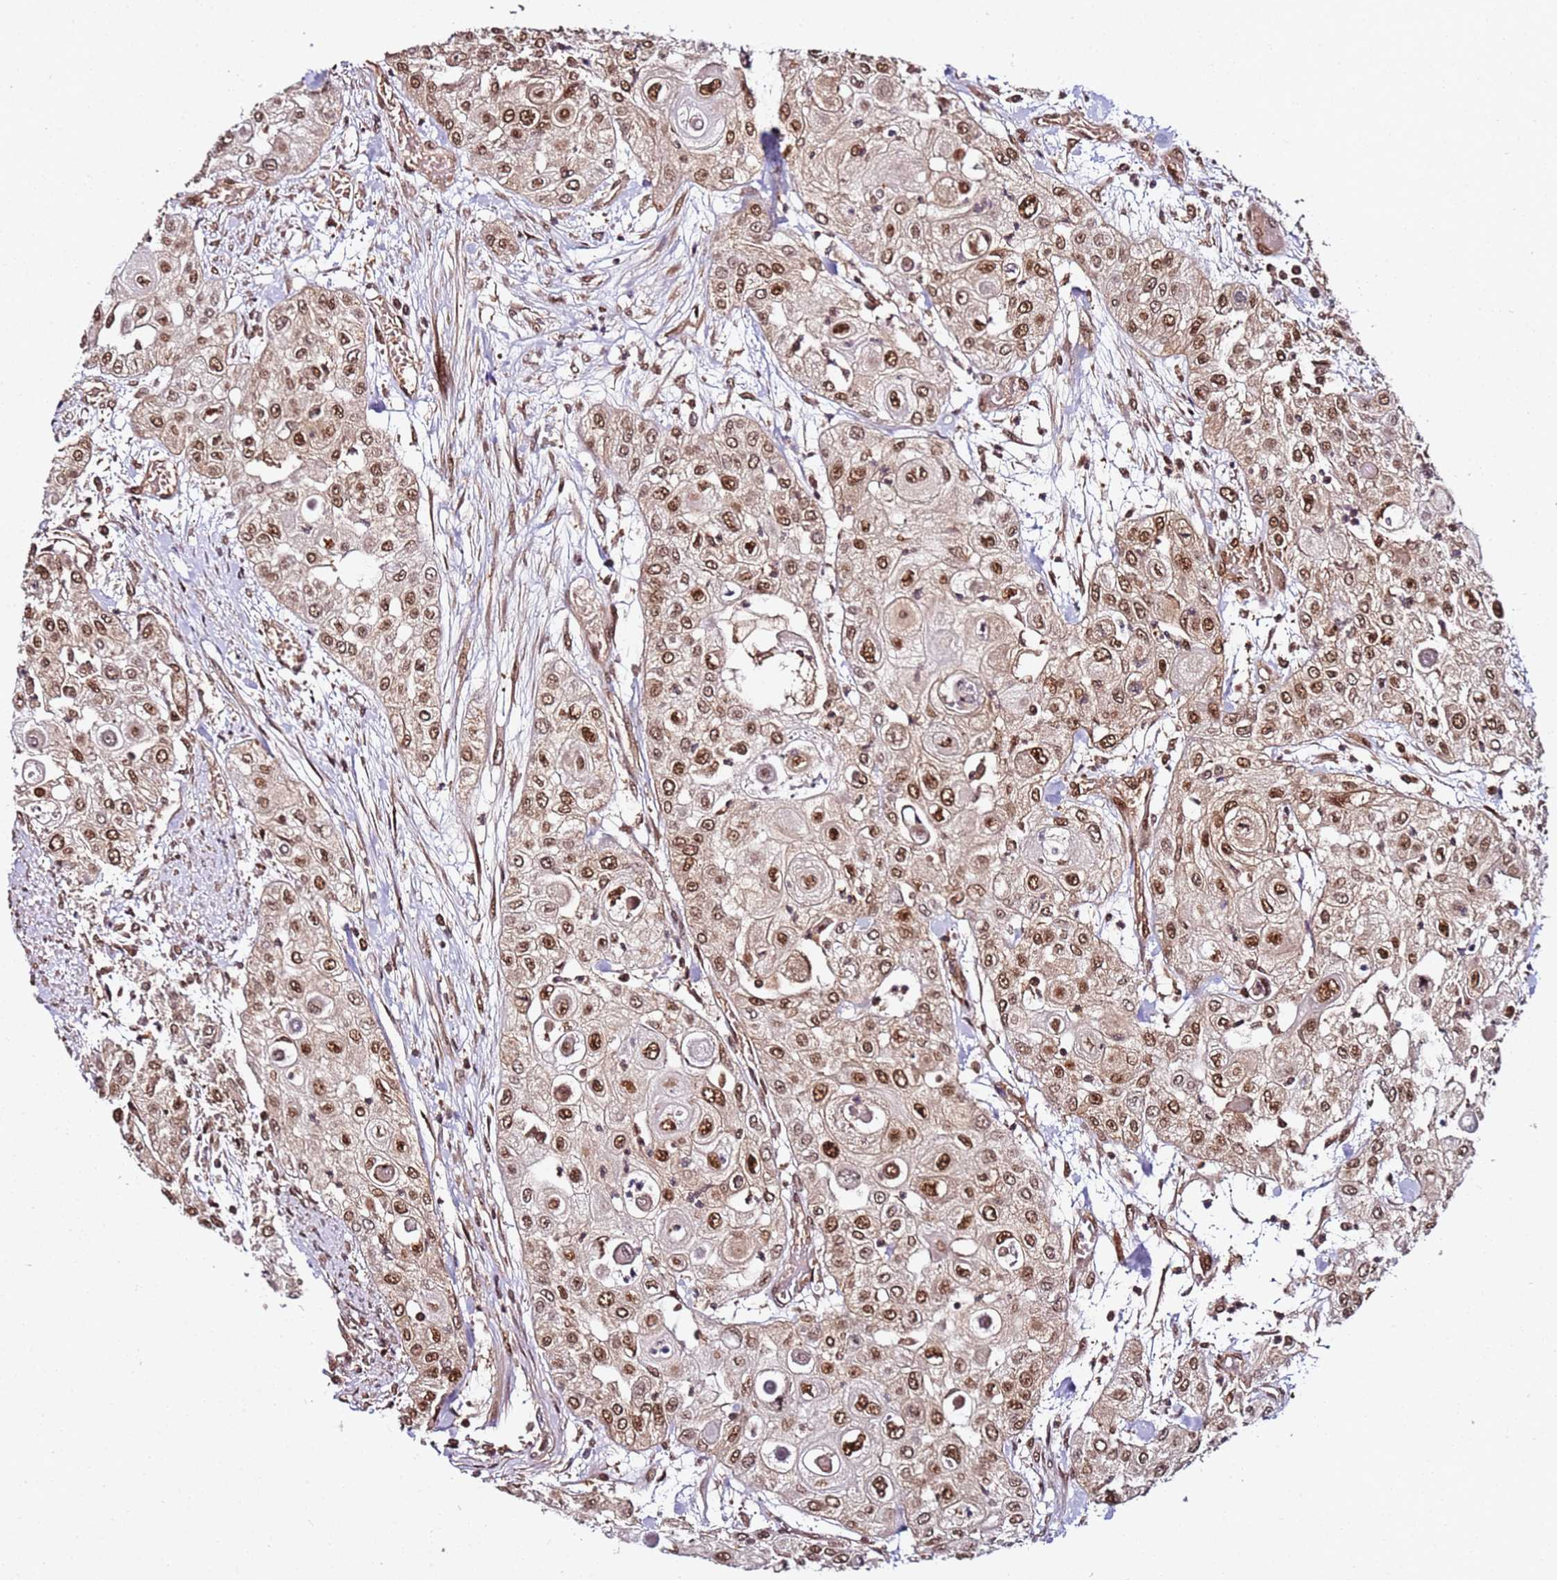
{"staining": {"intensity": "moderate", "quantity": ">75%", "location": "nuclear"}, "tissue": "urothelial cancer", "cell_type": "Tumor cells", "image_type": "cancer", "snomed": [{"axis": "morphology", "description": "Urothelial carcinoma, High grade"}, {"axis": "topography", "description": "Urinary bladder"}], "caption": "Urothelial cancer stained with a brown dye exhibits moderate nuclear positive positivity in approximately >75% of tumor cells.", "gene": "RGS18", "patient": {"sex": "female", "age": 79}}